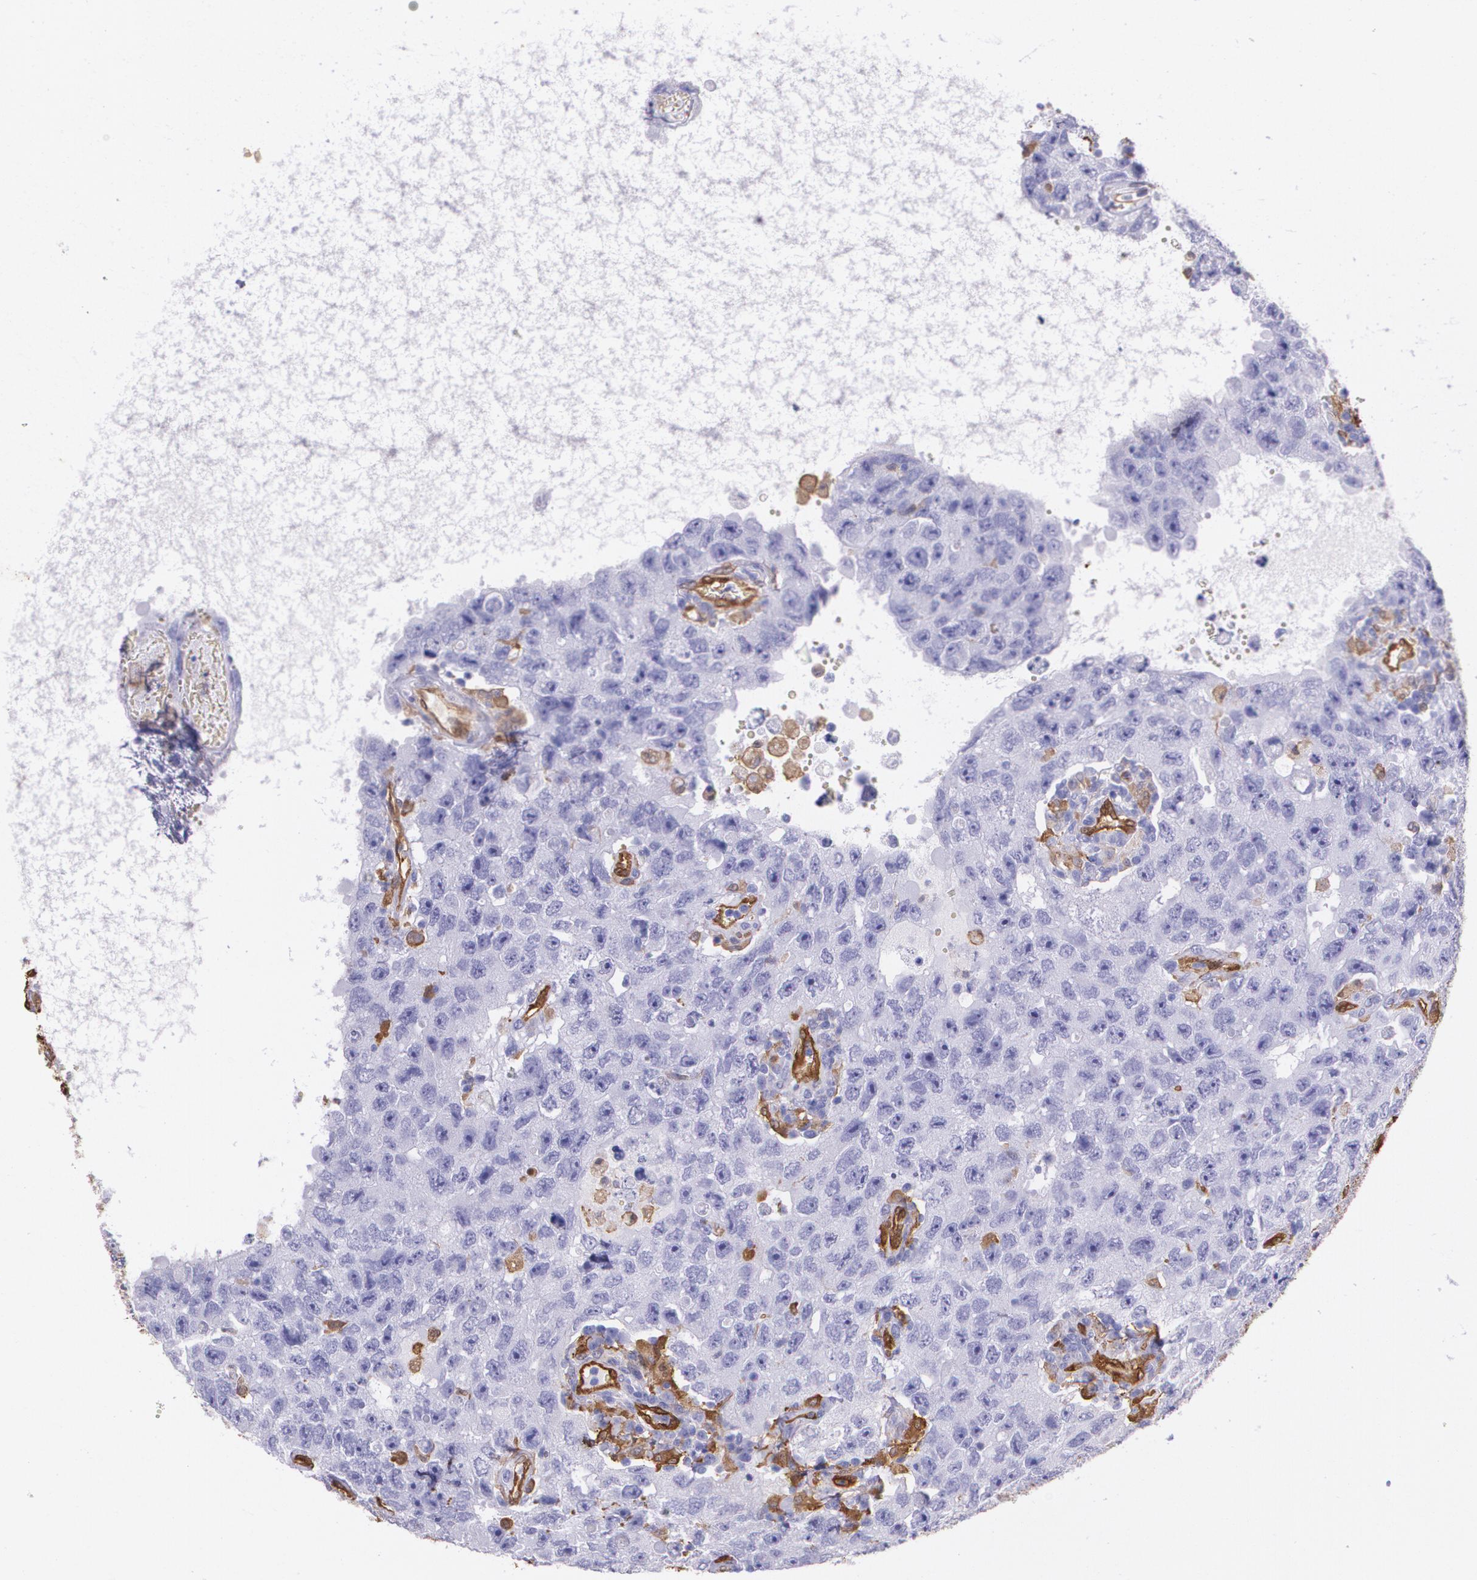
{"staining": {"intensity": "negative", "quantity": "none", "location": "none"}, "tissue": "testis cancer", "cell_type": "Tumor cells", "image_type": "cancer", "snomed": [{"axis": "morphology", "description": "Carcinoma, Embryonal, NOS"}, {"axis": "topography", "description": "Testis"}], "caption": "This is an IHC image of testis cancer (embryonal carcinoma). There is no positivity in tumor cells.", "gene": "MMP2", "patient": {"sex": "male", "age": 26}}